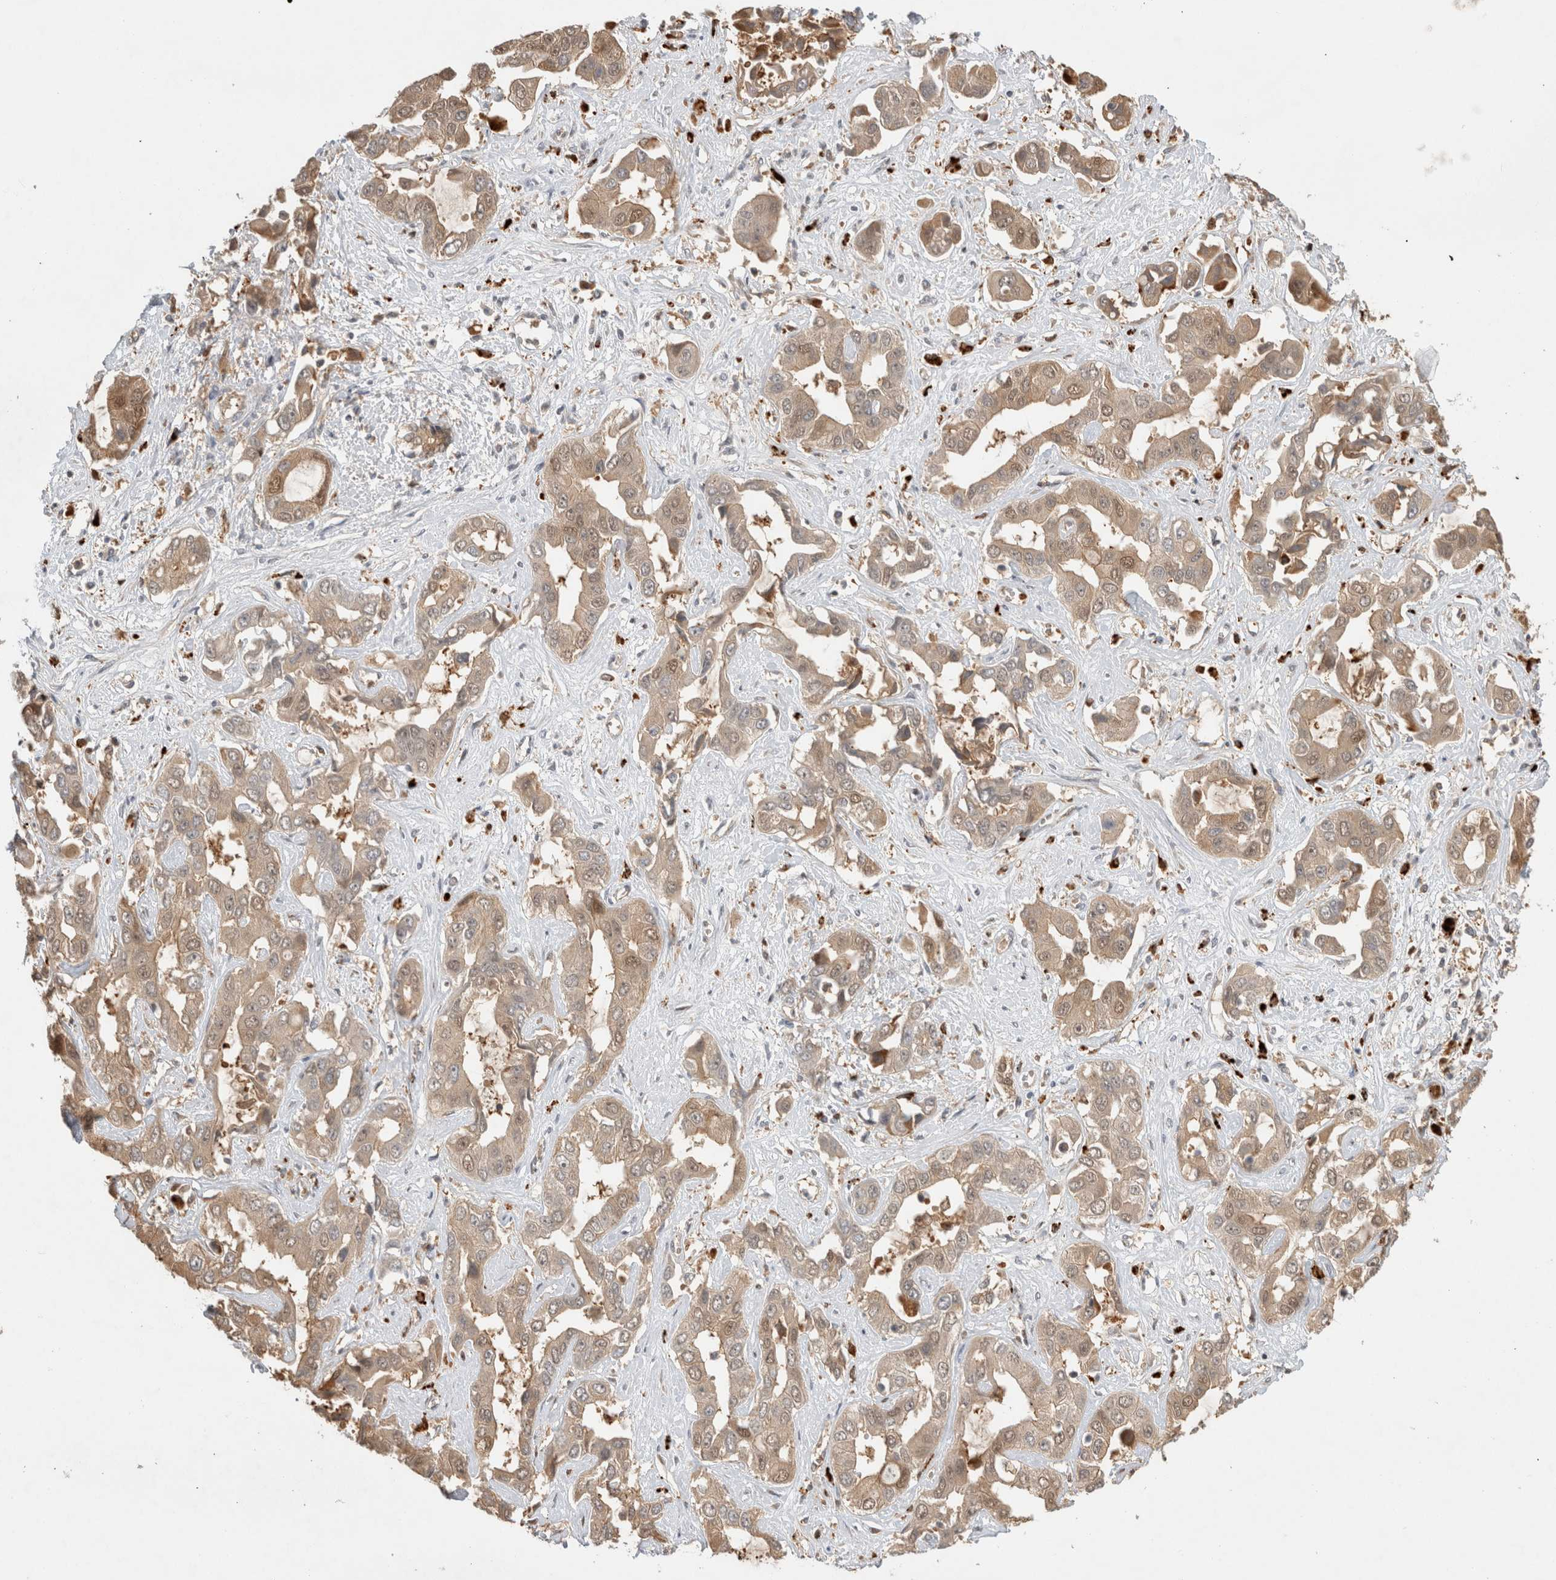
{"staining": {"intensity": "weak", "quantity": "25%-75%", "location": "cytoplasmic/membranous,nuclear"}, "tissue": "liver cancer", "cell_type": "Tumor cells", "image_type": "cancer", "snomed": [{"axis": "morphology", "description": "Cholangiocarcinoma"}, {"axis": "topography", "description": "Liver"}], "caption": "A low amount of weak cytoplasmic/membranous and nuclear staining is seen in about 25%-75% of tumor cells in cholangiocarcinoma (liver) tissue.", "gene": "OTUD6B", "patient": {"sex": "female", "age": 52}}